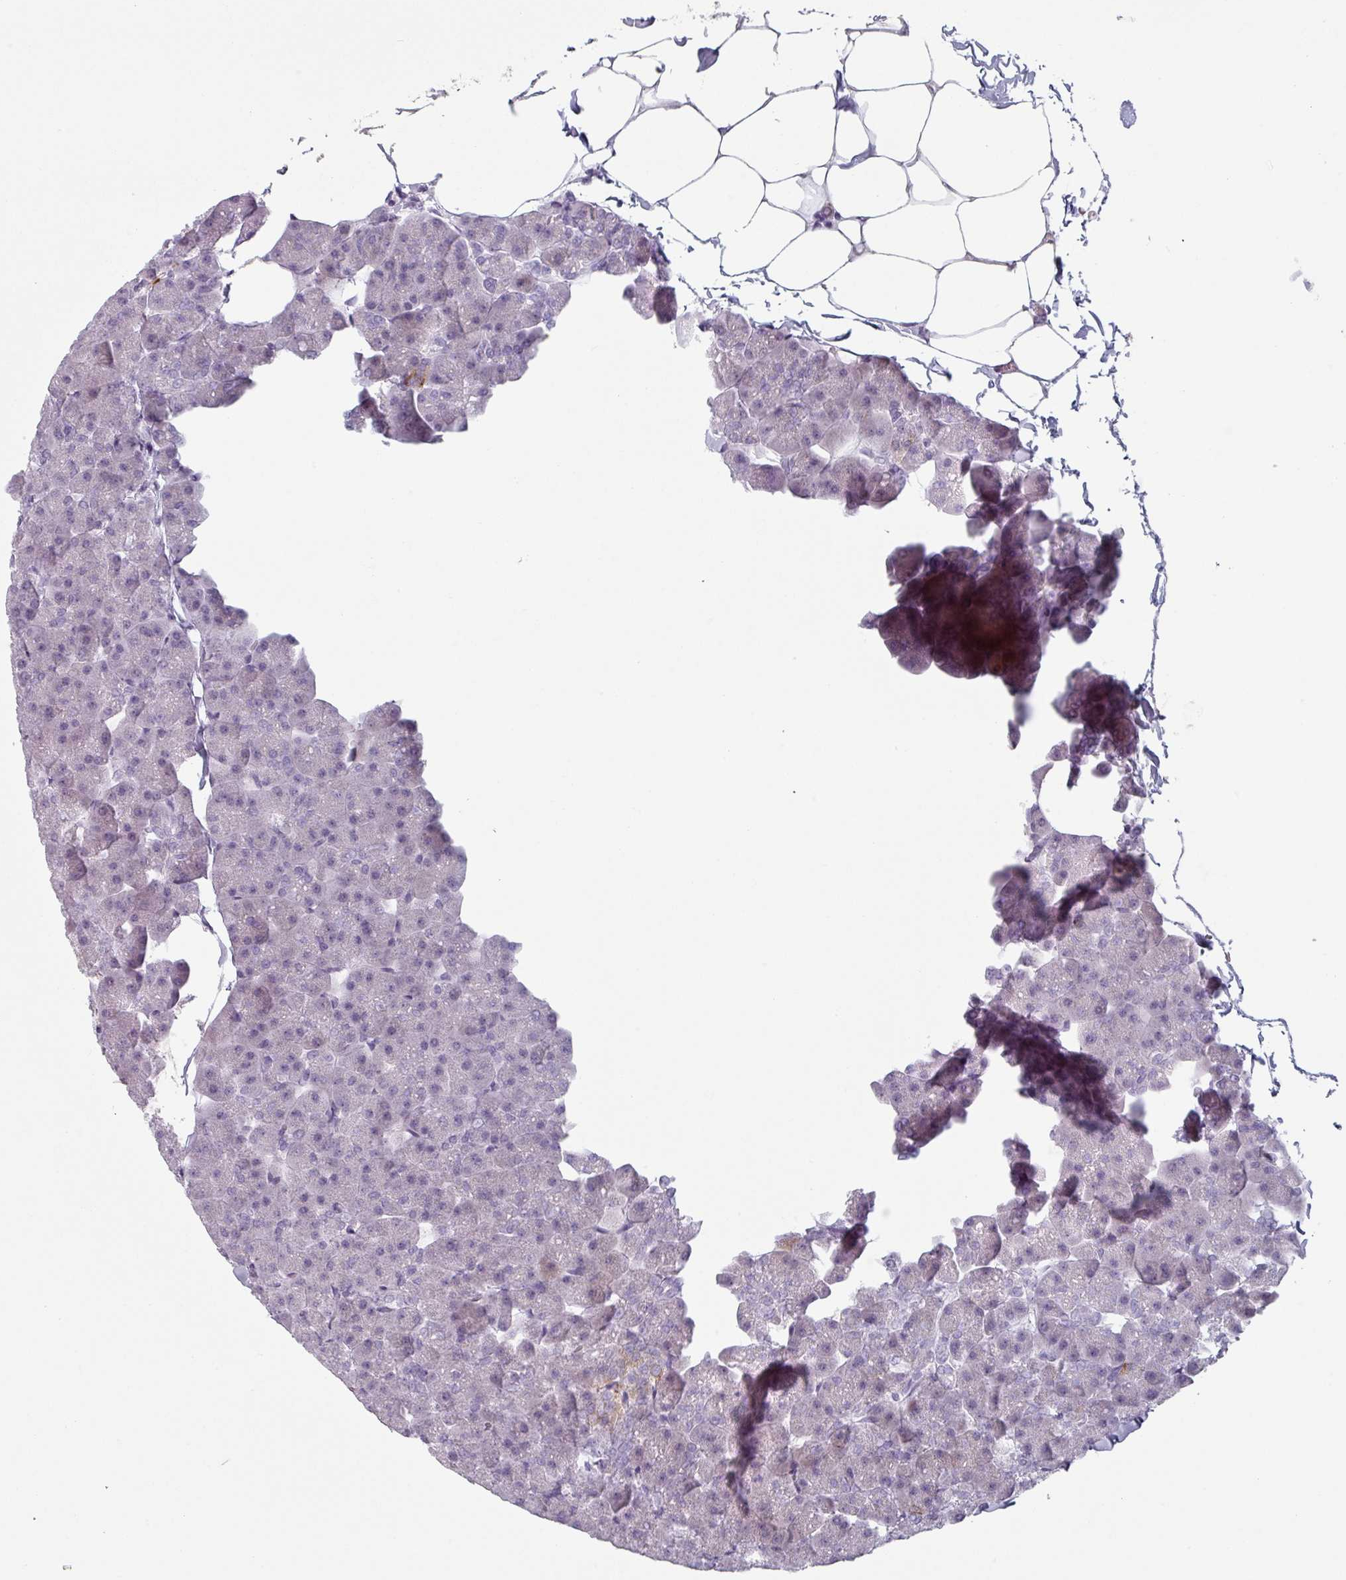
{"staining": {"intensity": "negative", "quantity": "none", "location": "none"}, "tissue": "pancreas", "cell_type": "Exocrine glandular cells", "image_type": "normal", "snomed": [{"axis": "morphology", "description": "Normal tissue, NOS"}, {"axis": "topography", "description": "Pancreas"}], "caption": "Exocrine glandular cells show no significant protein staining in normal pancreas.", "gene": "SLC35G2", "patient": {"sex": "male", "age": 35}}